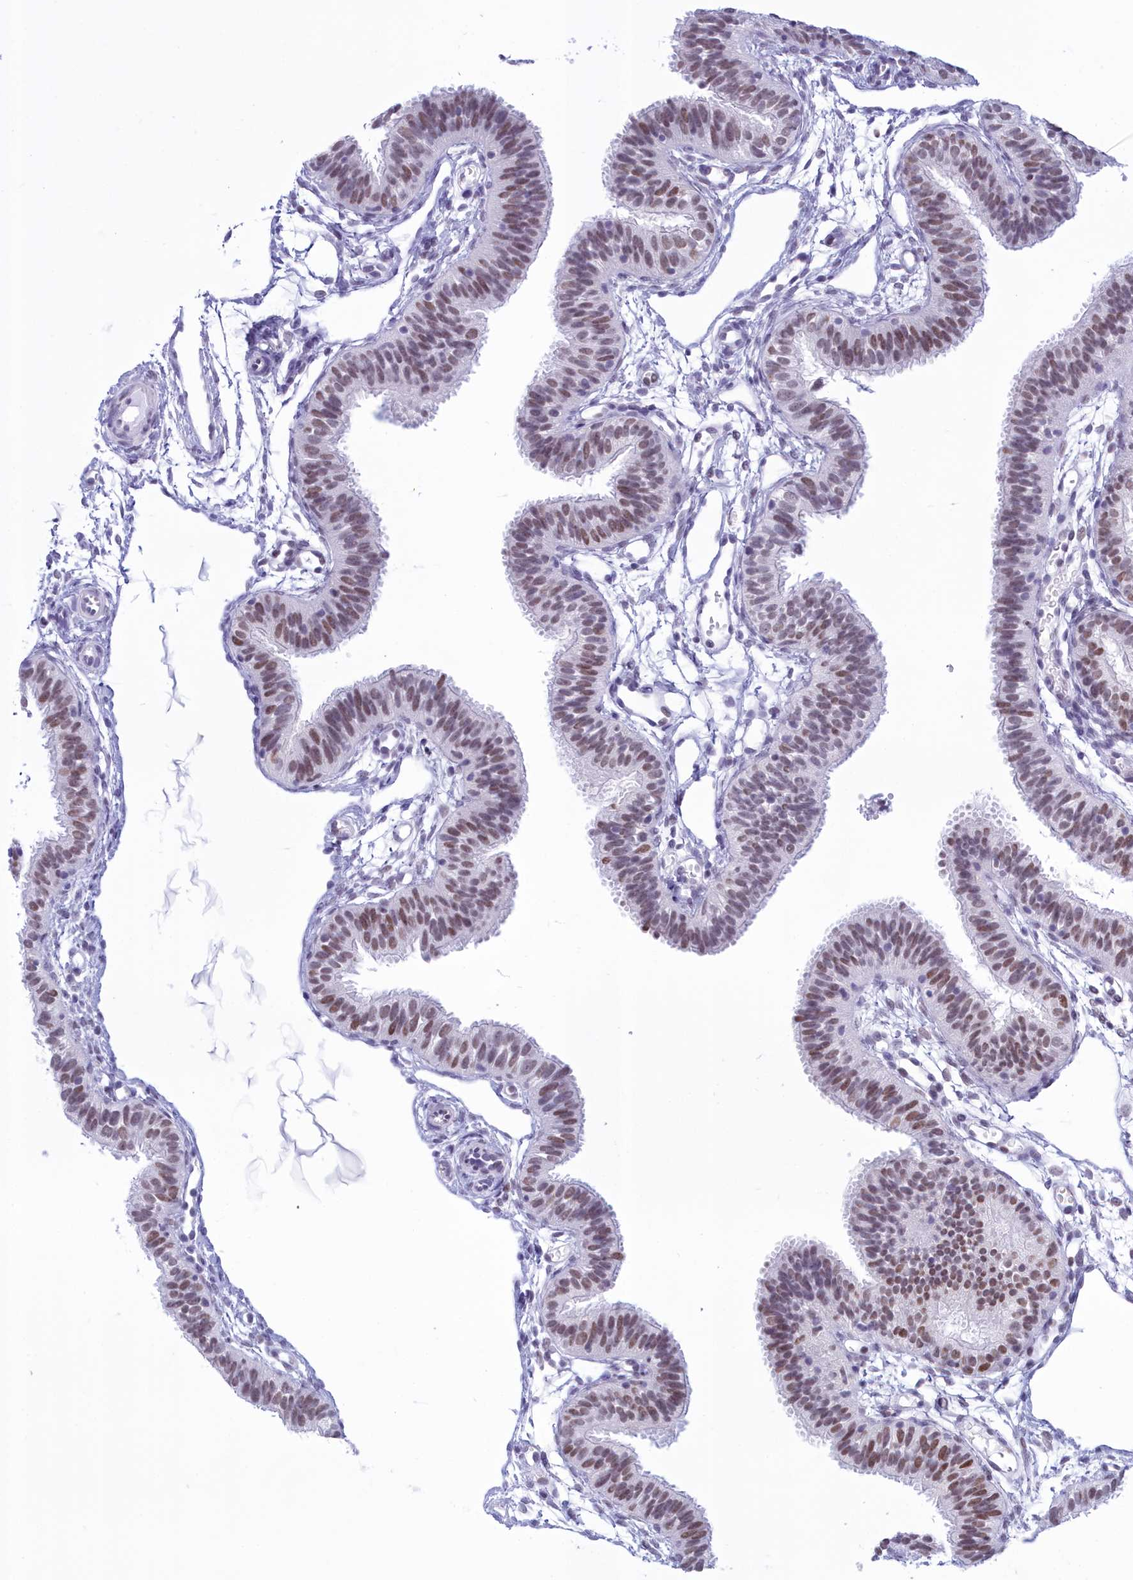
{"staining": {"intensity": "moderate", "quantity": ">75%", "location": "nuclear"}, "tissue": "fallopian tube", "cell_type": "Glandular cells", "image_type": "normal", "snomed": [{"axis": "morphology", "description": "Normal tissue, NOS"}, {"axis": "topography", "description": "Fallopian tube"}], "caption": "High-power microscopy captured an immunohistochemistry (IHC) histopathology image of benign fallopian tube, revealing moderate nuclear positivity in about >75% of glandular cells. (DAB (3,3'-diaminobenzidine) = brown stain, brightfield microscopy at high magnification).", "gene": "CDC26", "patient": {"sex": "female", "age": 35}}